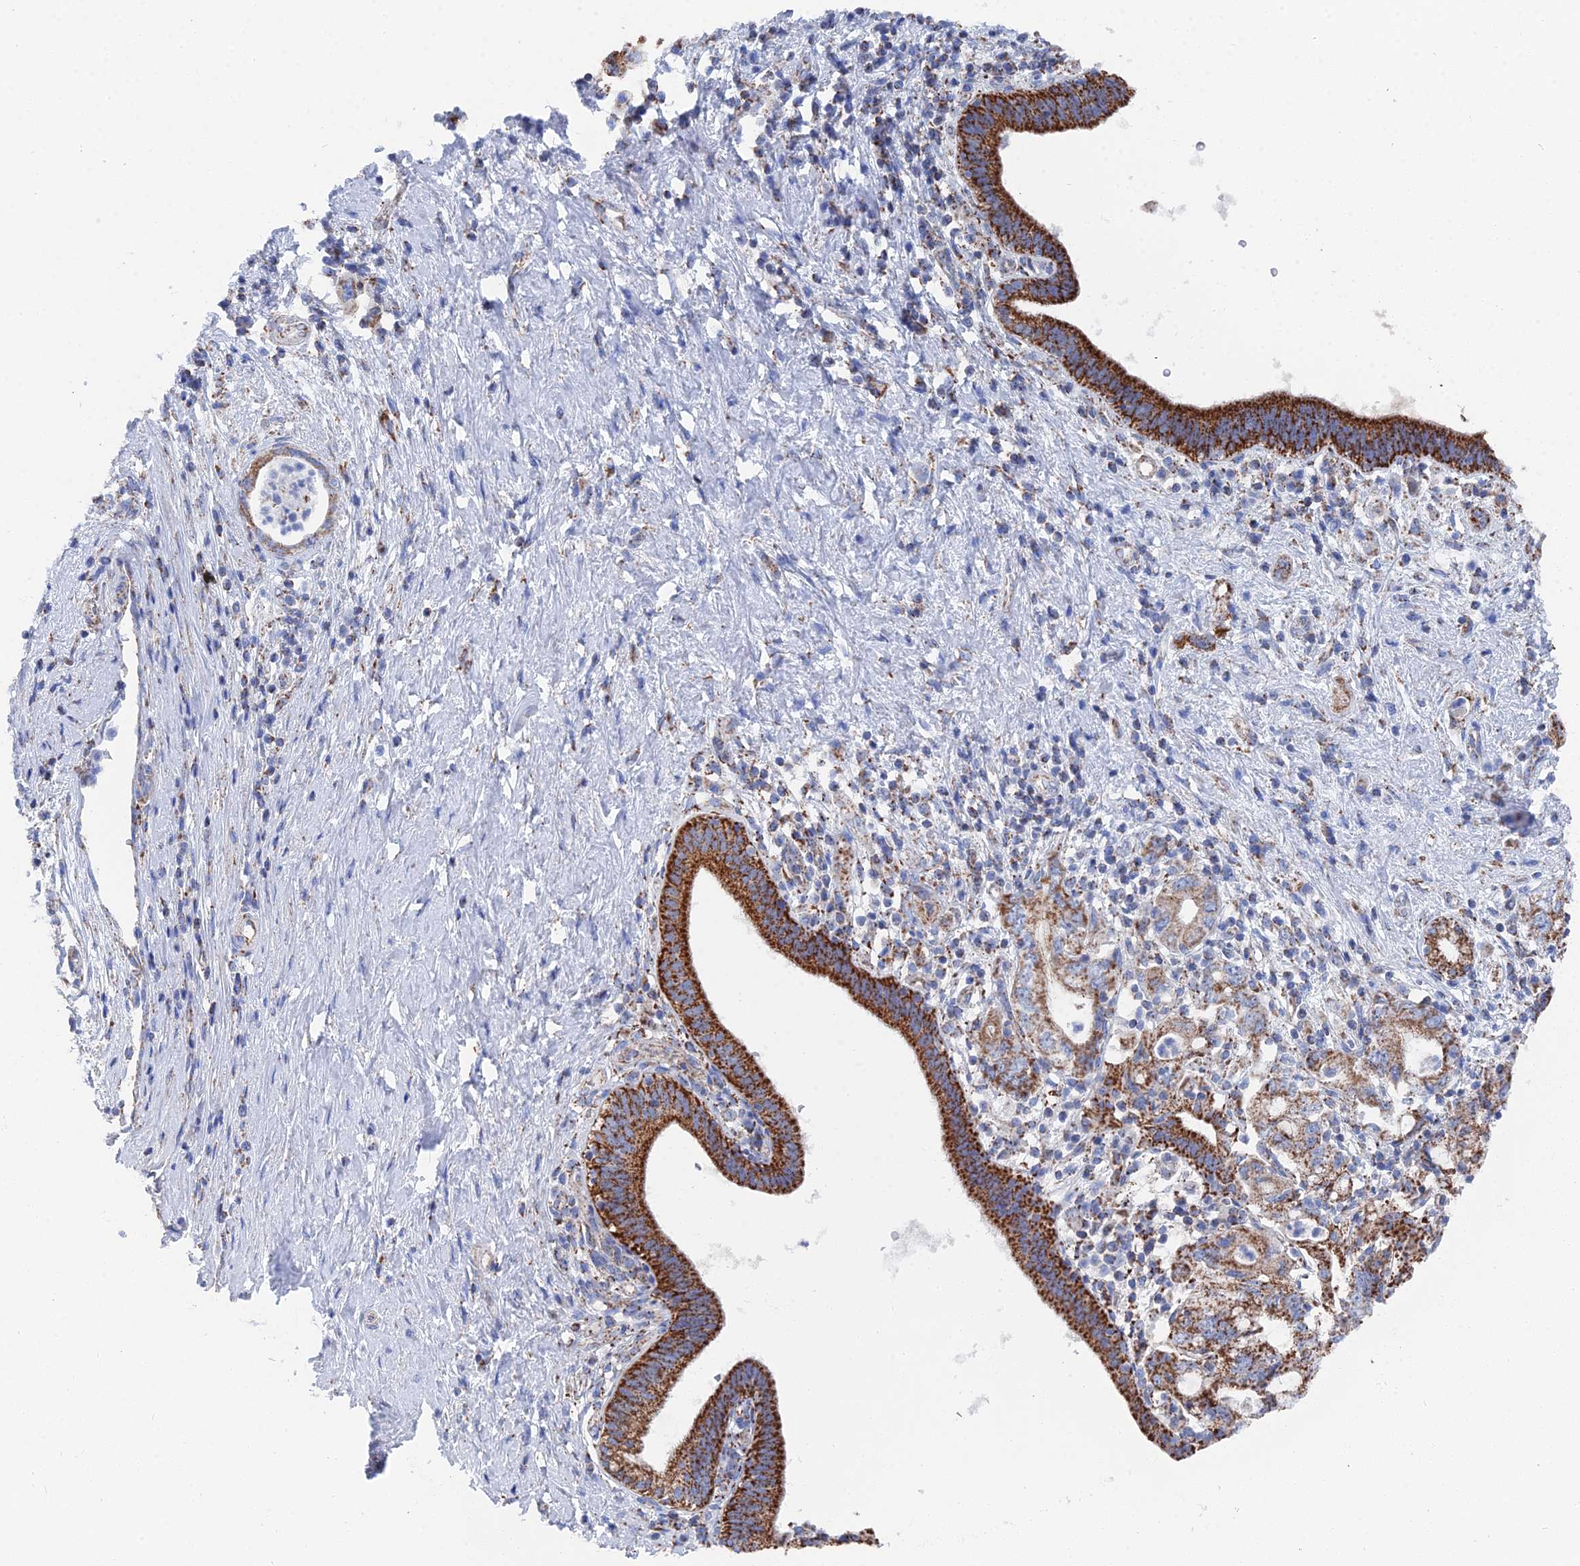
{"staining": {"intensity": "strong", "quantity": ">75%", "location": "cytoplasmic/membranous"}, "tissue": "pancreatic cancer", "cell_type": "Tumor cells", "image_type": "cancer", "snomed": [{"axis": "morphology", "description": "Adenocarcinoma, NOS"}, {"axis": "topography", "description": "Pancreas"}], "caption": "High-power microscopy captured an IHC image of pancreatic cancer, revealing strong cytoplasmic/membranous expression in about >75% of tumor cells. Using DAB (brown) and hematoxylin (blue) stains, captured at high magnification using brightfield microscopy.", "gene": "IFT80", "patient": {"sex": "female", "age": 73}}